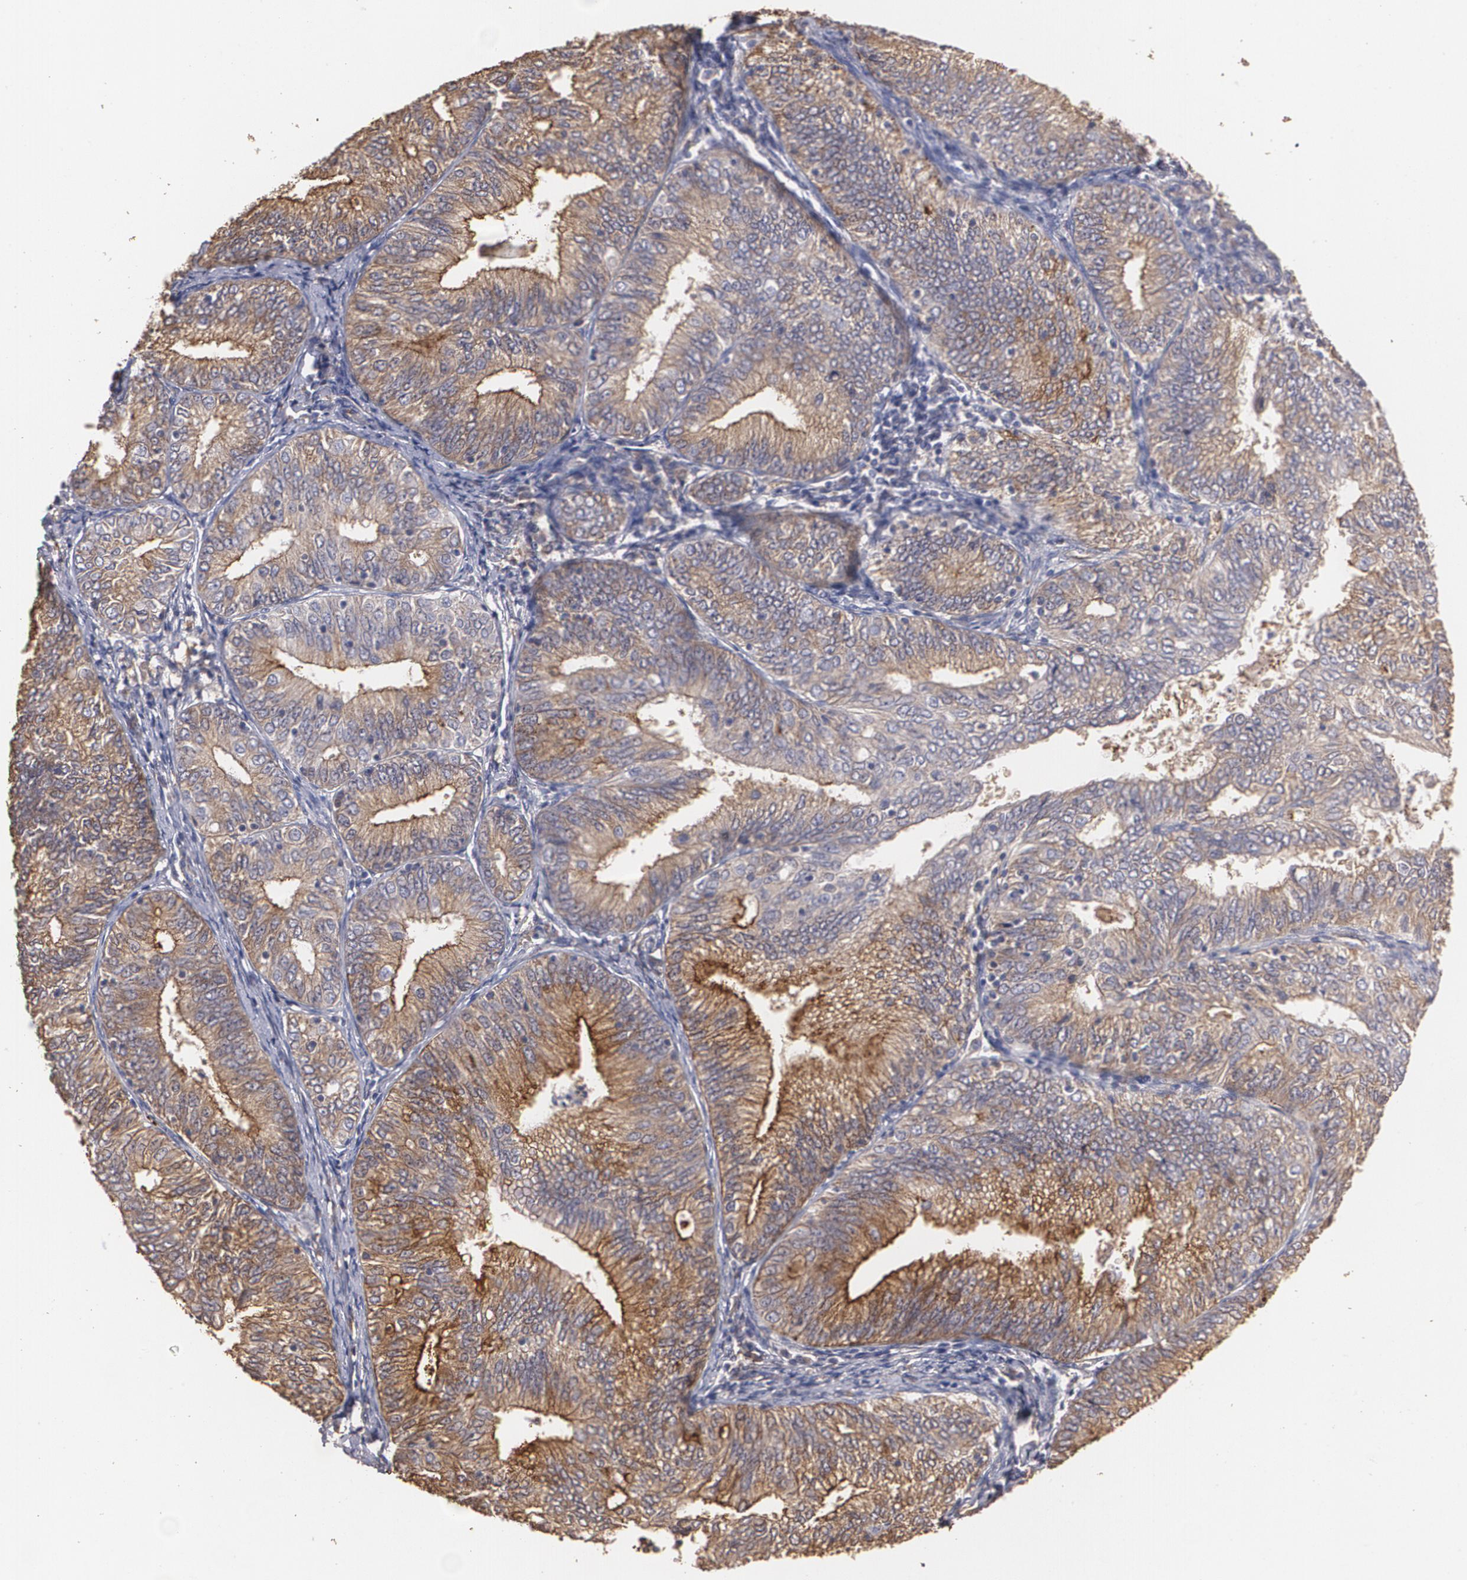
{"staining": {"intensity": "moderate", "quantity": ">75%", "location": "cytoplasmic/membranous"}, "tissue": "endometrial cancer", "cell_type": "Tumor cells", "image_type": "cancer", "snomed": [{"axis": "morphology", "description": "Adenocarcinoma, NOS"}, {"axis": "topography", "description": "Endometrium"}], "caption": "Immunohistochemical staining of human endometrial cancer (adenocarcinoma) displays medium levels of moderate cytoplasmic/membranous staining in about >75% of tumor cells.", "gene": "PON1", "patient": {"sex": "female", "age": 69}}